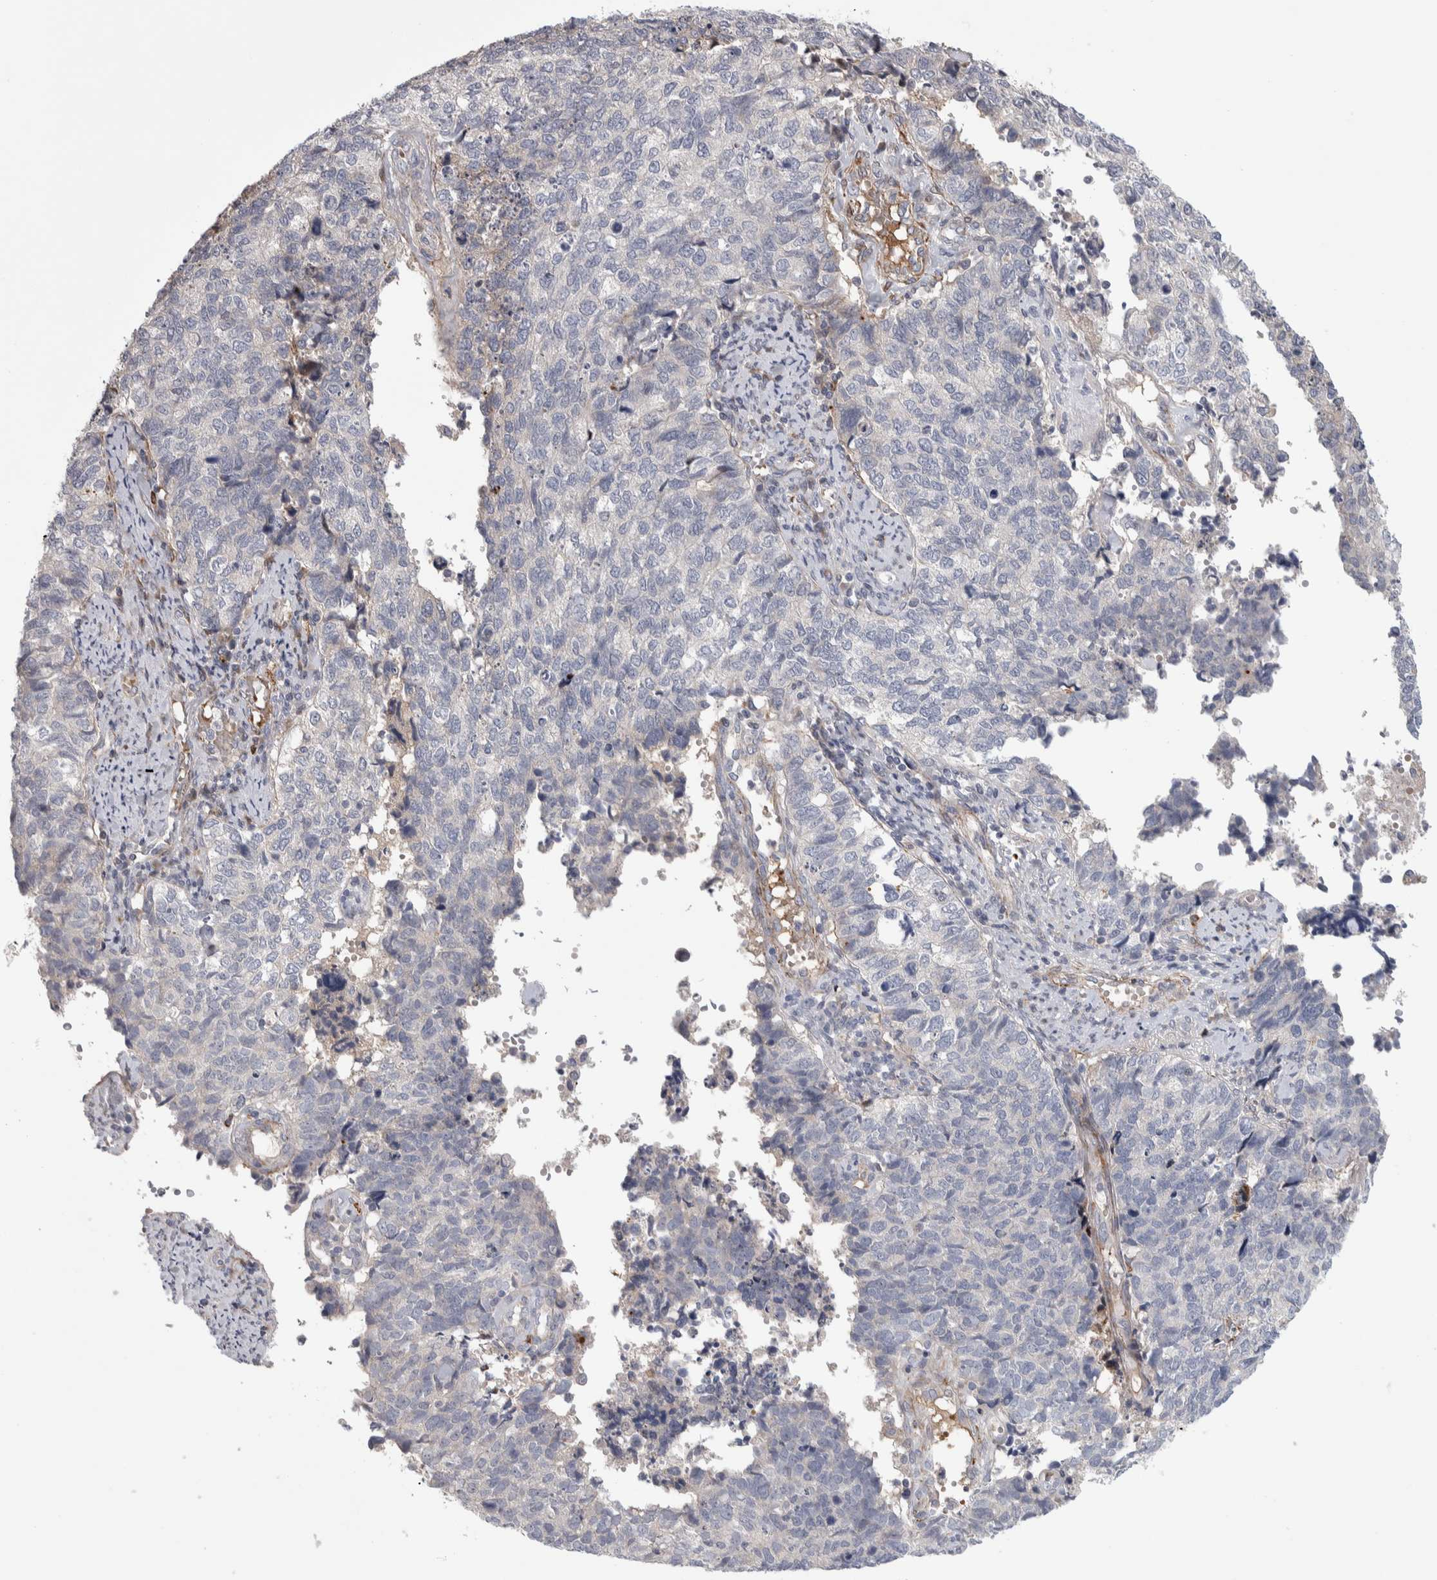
{"staining": {"intensity": "negative", "quantity": "none", "location": "none"}, "tissue": "cervical cancer", "cell_type": "Tumor cells", "image_type": "cancer", "snomed": [{"axis": "morphology", "description": "Squamous cell carcinoma, NOS"}, {"axis": "topography", "description": "Cervix"}], "caption": "This is an immunohistochemistry photomicrograph of human cervical squamous cell carcinoma. There is no expression in tumor cells.", "gene": "PSMG3", "patient": {"sex": "female", "age": 63}}